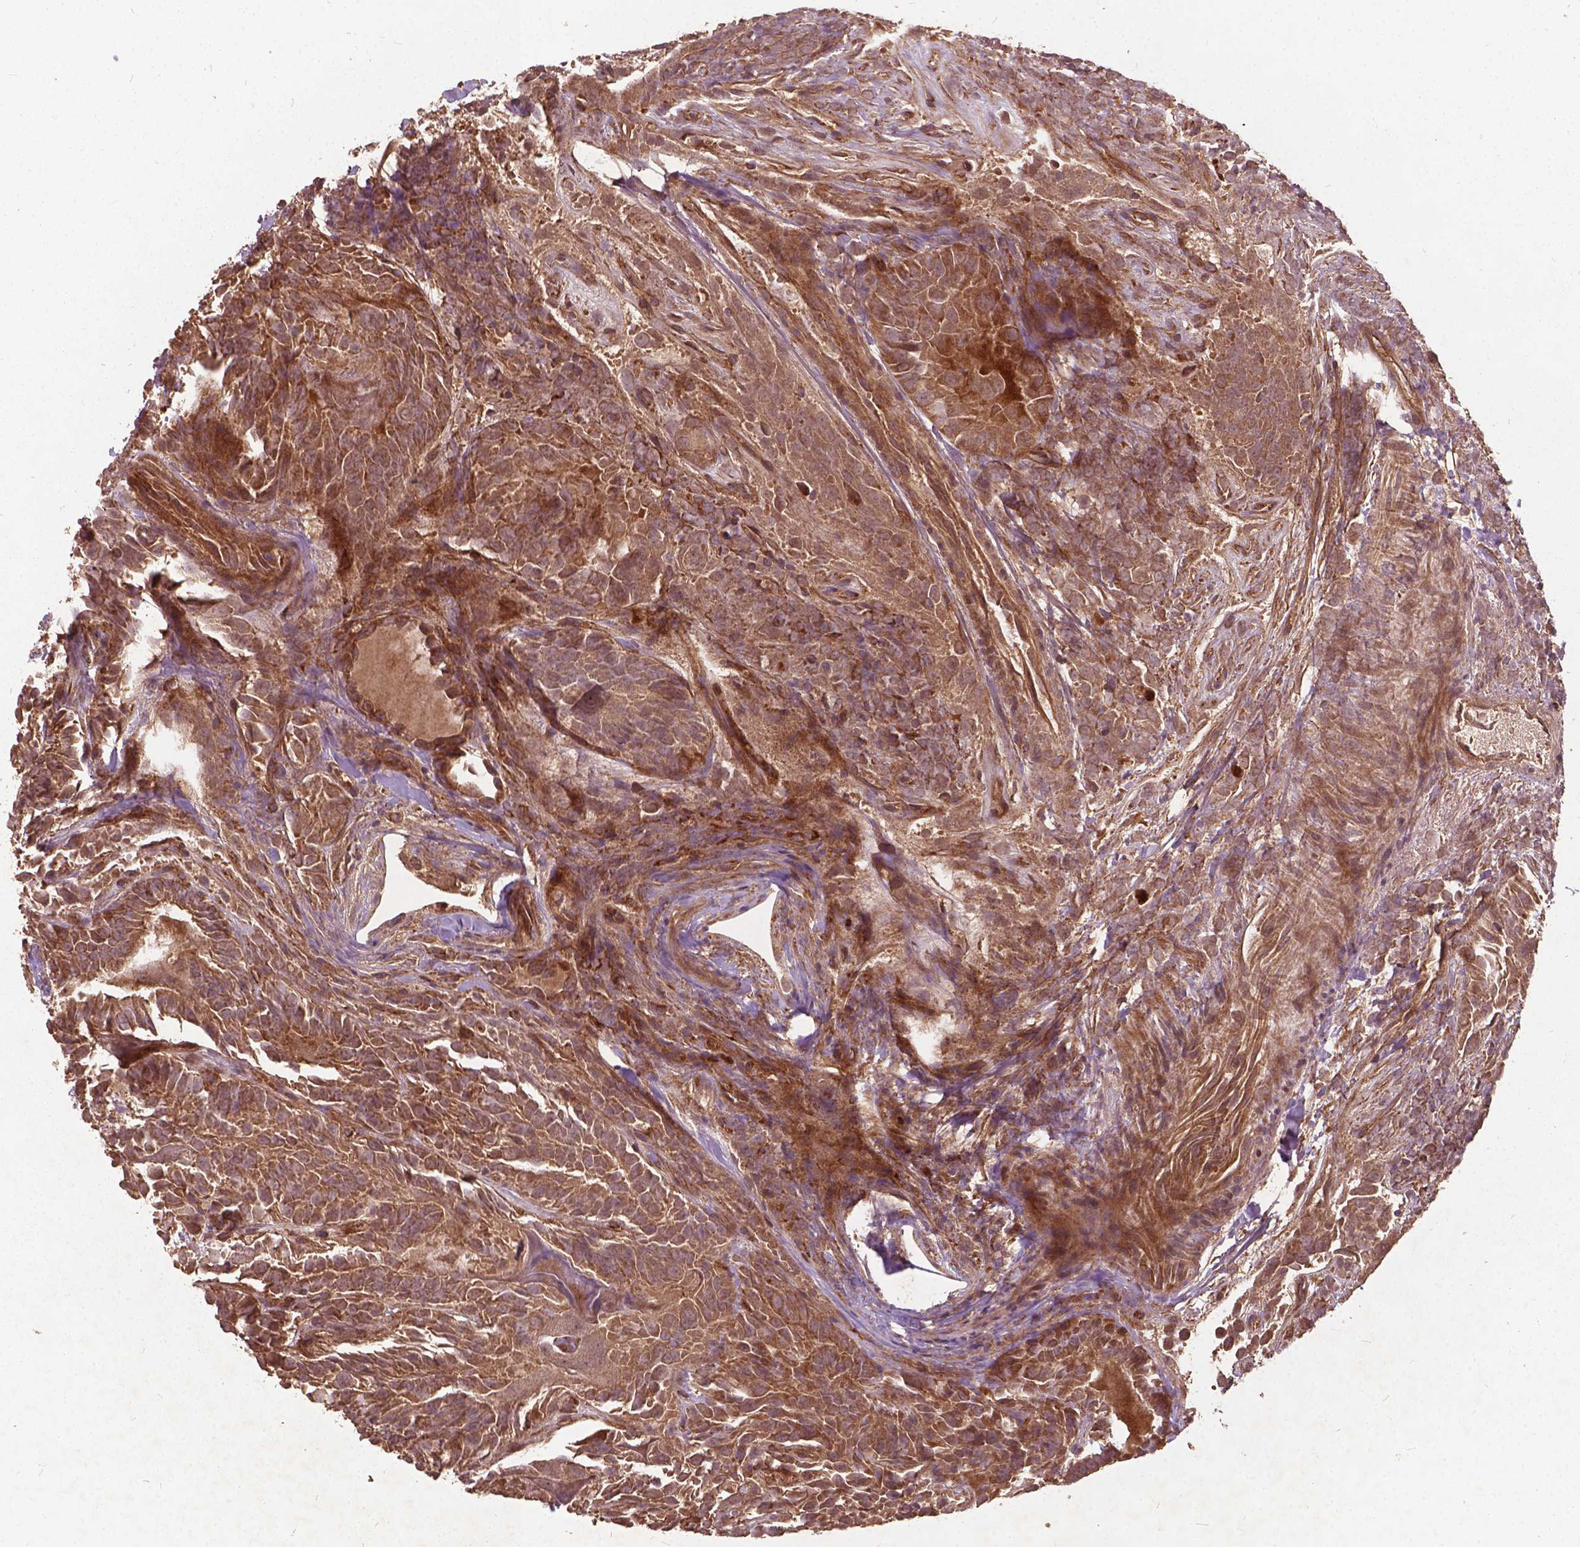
{"staining": {"intensity": "moderate", "quantity": ">75%", "location": "cytoplasmic/membranous"}, "tissue": "thyroid cancer", "cell_type": "Tumor cells", "image_type": "cancer", "snomed": [{"axis": "morphology", "description": "Papillary adenocarcinoma, NOS"}, {"axis": "topography", "description": "Thyroid gland"}], "caption": "Papillary adenocarcinoma (thyroid) tissue exhibits moderate cytoplasmic/membranous staining in about >75% of tumor cells, visualized by immunohistochemistry.", "gene": "UBXN2A", "patient": {"sex": "female", "age": 37}}